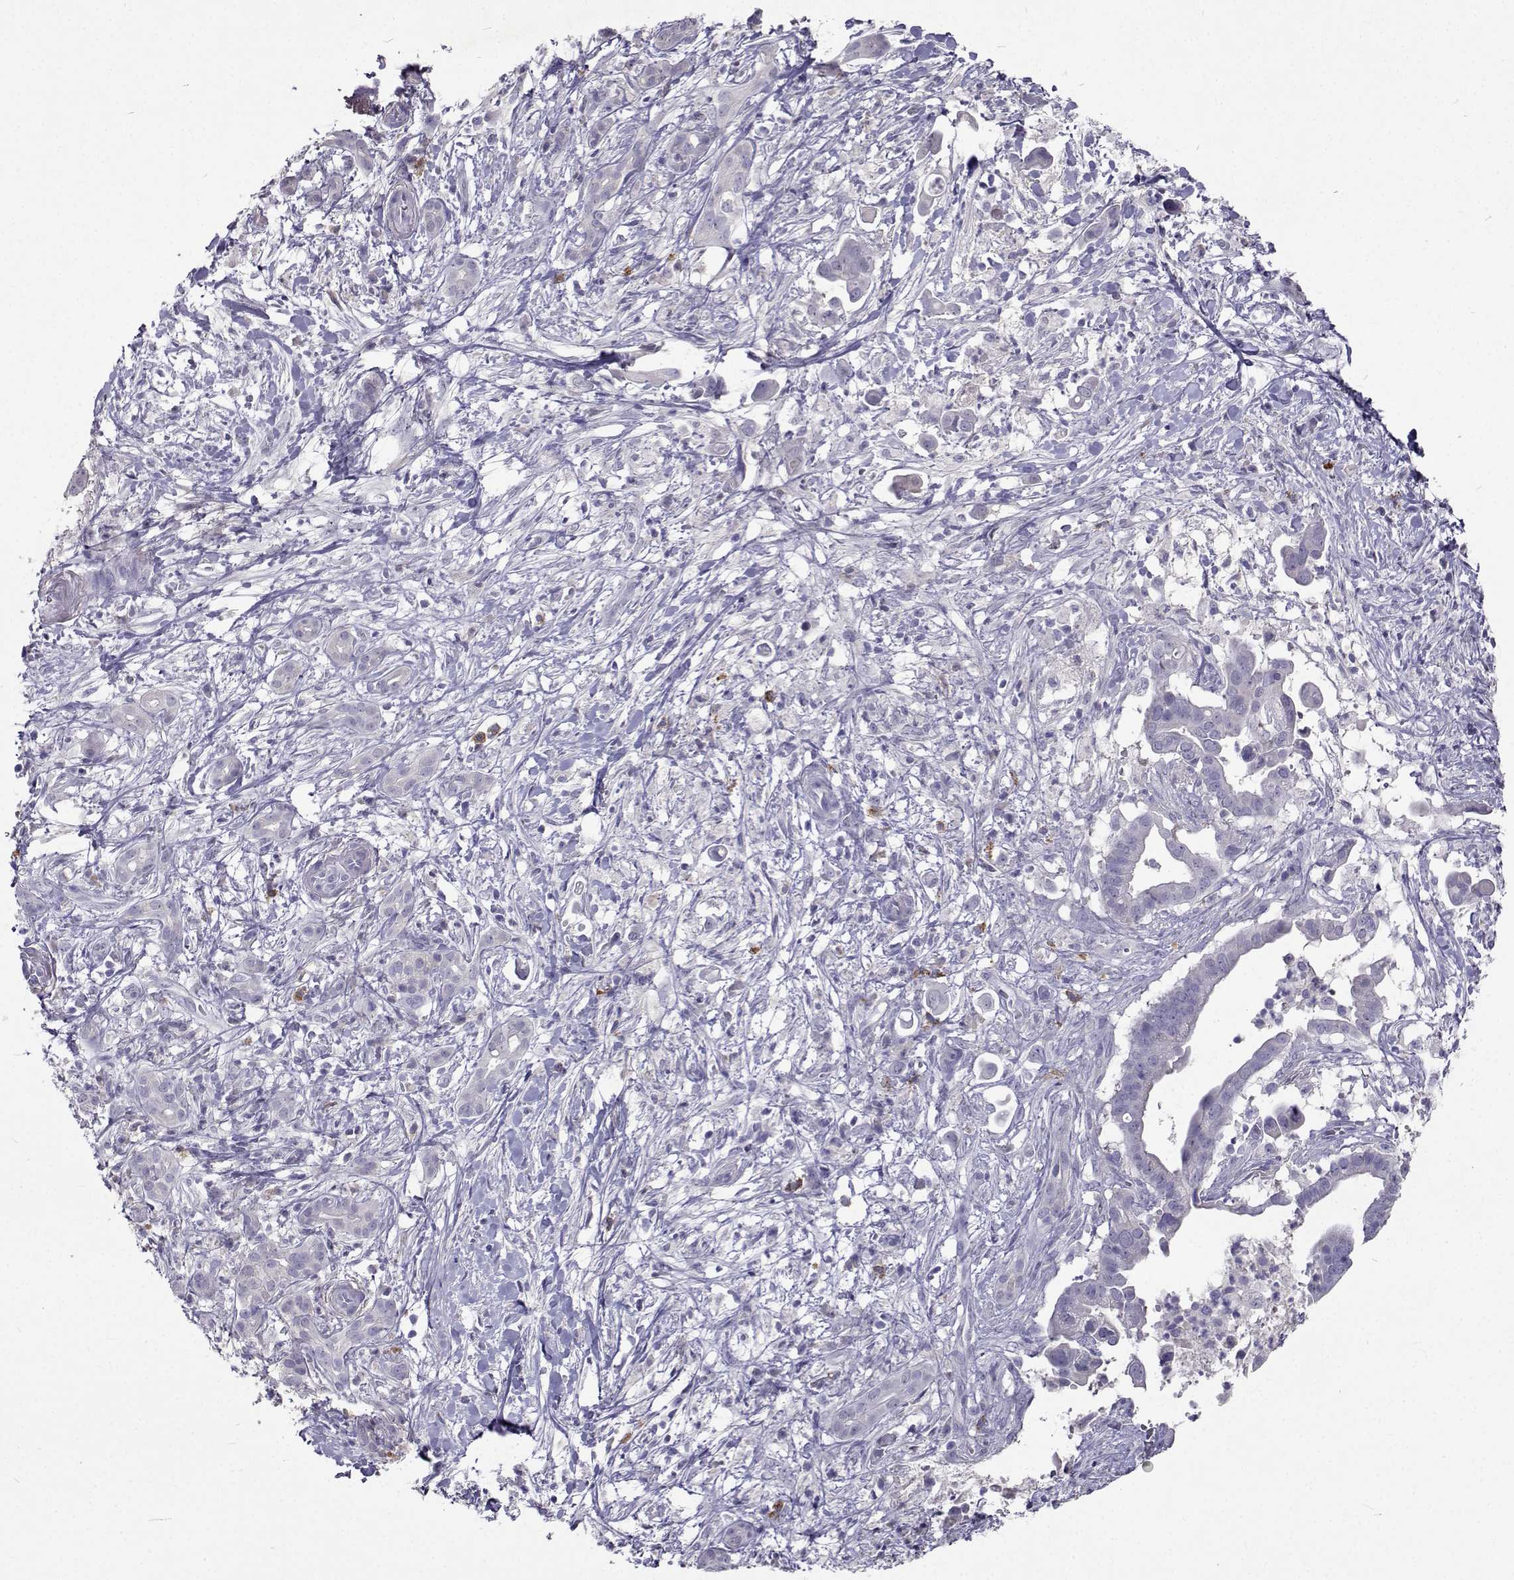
{"staining": {"intensity": "negative", "quantity": "none", "location": "none"}, "tissue": "pancreatic cancer", "cell_type": "Tumor cells", "image_type": "cancer", "snomed": [{"axis": "morphology", "description": "Adenocarcinoma, NOS"}, {"axis": "topography", "description": "Pancreas"}], "caption": "There is no significant expression in tumor cells of adenocarcinoma (pancreatic). (DAB (3,3'-diaminobenzidine) immunohistochemistry (IHC) with hematoxylin counter stain).", "gene": "CFAP44", "patient": {"sex": "male", "age": 61}}